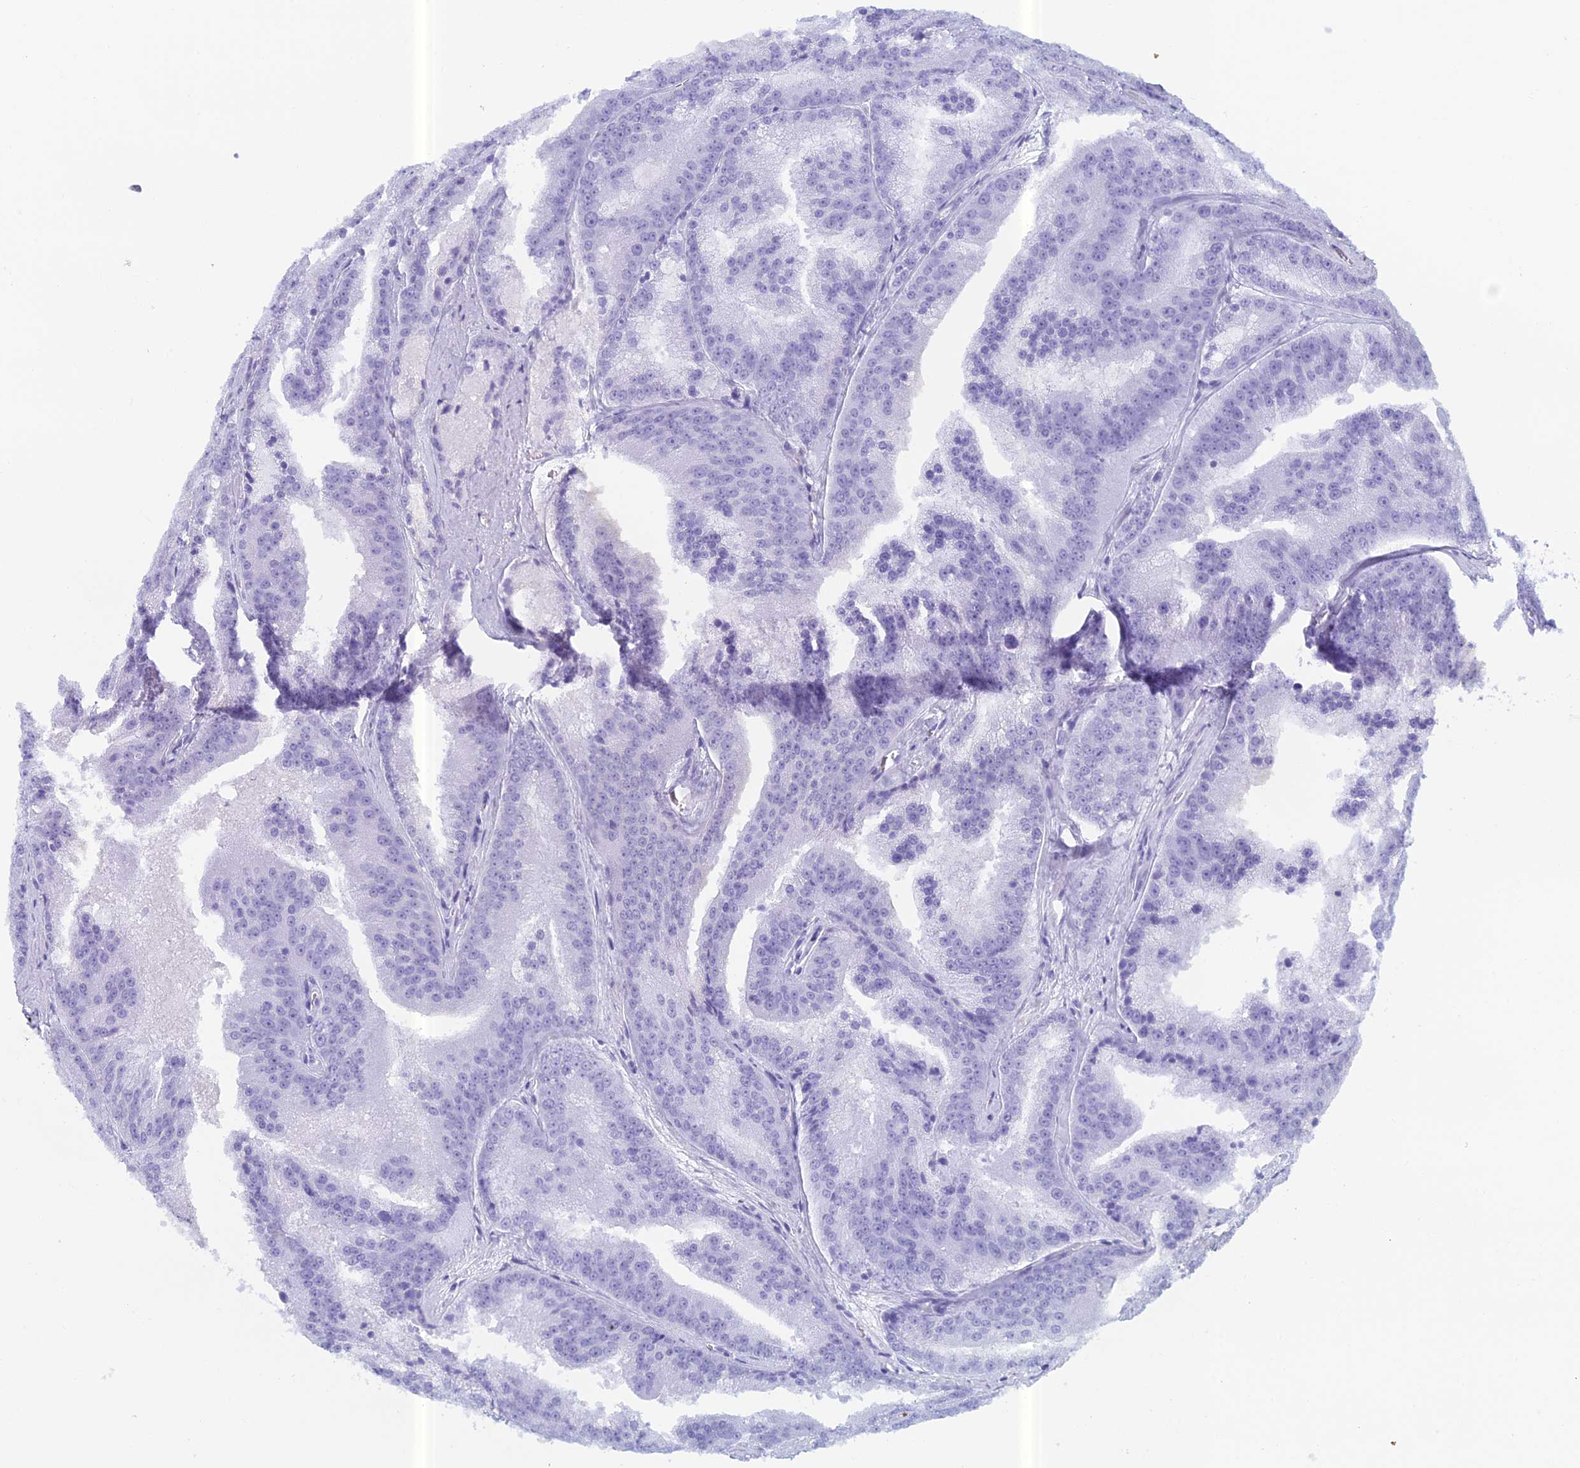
{"staining": {"intensity": "negative", "quantity": "none", "location": "none"}, "tissue": "prostate cancer", "cell_type": "Tumor cells", "image_type": "cancer", "snomed": [{"axis": "morphology", "description": "Adenocarcinoma, High grade"}, {"axis": "topography", "description": "Prostate"}], "caption": "The micrograph reveals no significant staining in tumor cells of prostate cancer (adenocarcinoma (high-grade)).", "gene": "RGS17", "patient": {"sex": "male", "age": 61}}